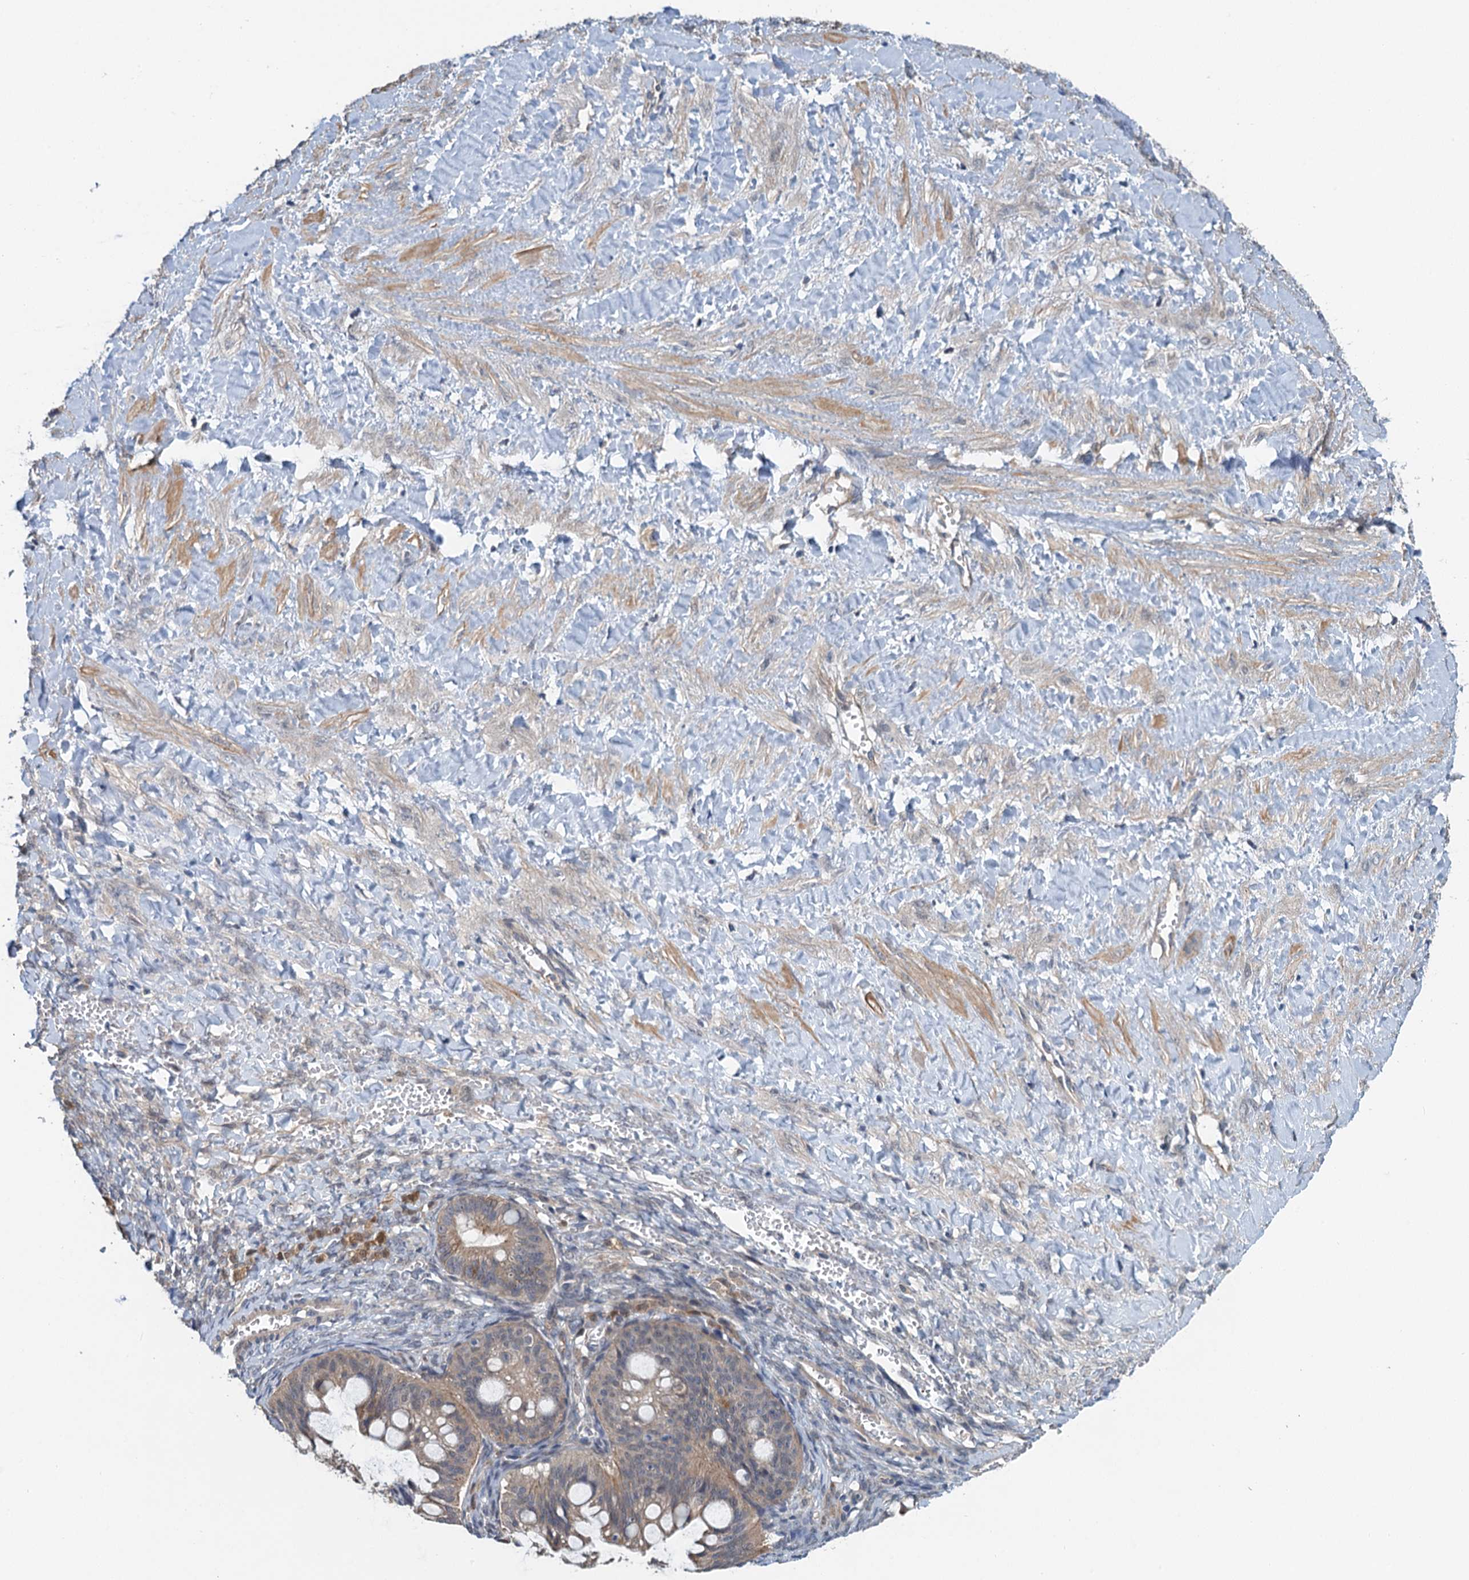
{"staining": {"intensity": "weak", "quantity": ">75%", "location": "cytoplasmic/membranous"}, "tissue": "ovarian cancer", "cell_type": "Tumor cells", "image_type": "cancer", "snomed": [{"axis": "morphology", "description": "Cystadenocarcinoma, mucinous, NOS"}, {"axis": "topography", "description": "Ovary"}], "caption": "Ovarian cancer stained for a protein reveals weak cytoplasmic/membranous positivity in tumor cells.", "gene": "ZNF606", "patient": {"sex": "female", "age": 73}}